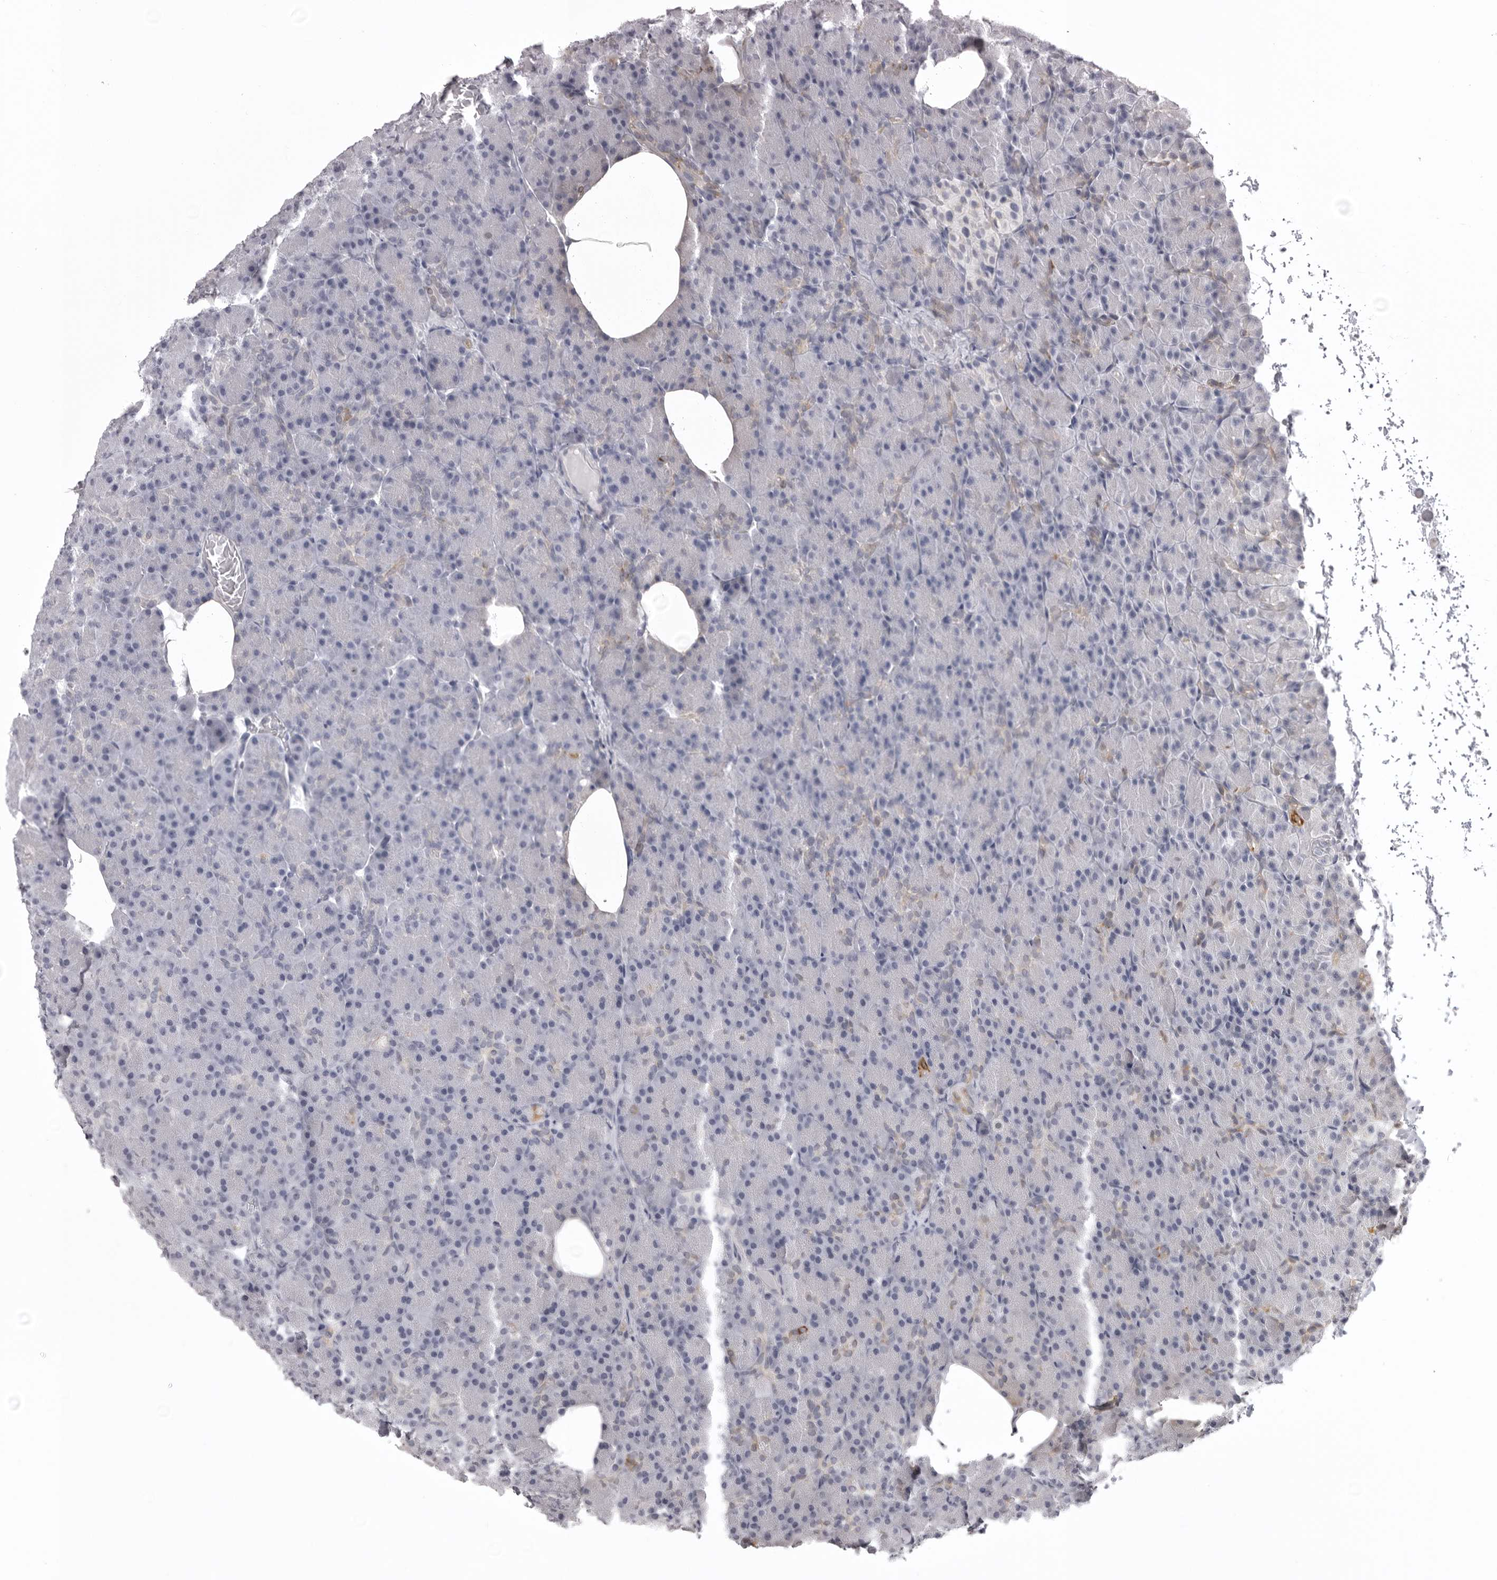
{"staining": {"intensity": "moderate", "quantity": "<25%", "location": "cytoplasmic/membranous"}, "tissue": "pancreas", "cell_type": "Exocrine glandular cells", "image_type": "normal", "snomed": [{"axis": "morphology", "description": "Normal tissue, NOS"}, {"axis": "topography", "description": "Pancreas"}], "caption": "A high-resolution photomicrograph shows immunohistochemistry (IHC) staining of normal pancreas, which displays moderate cytoplasmic/membranous positivity in about <25% of exocrine glandular cells.", "gene": "NCEH1", "patient": {"sex": "female", "age": 43}}